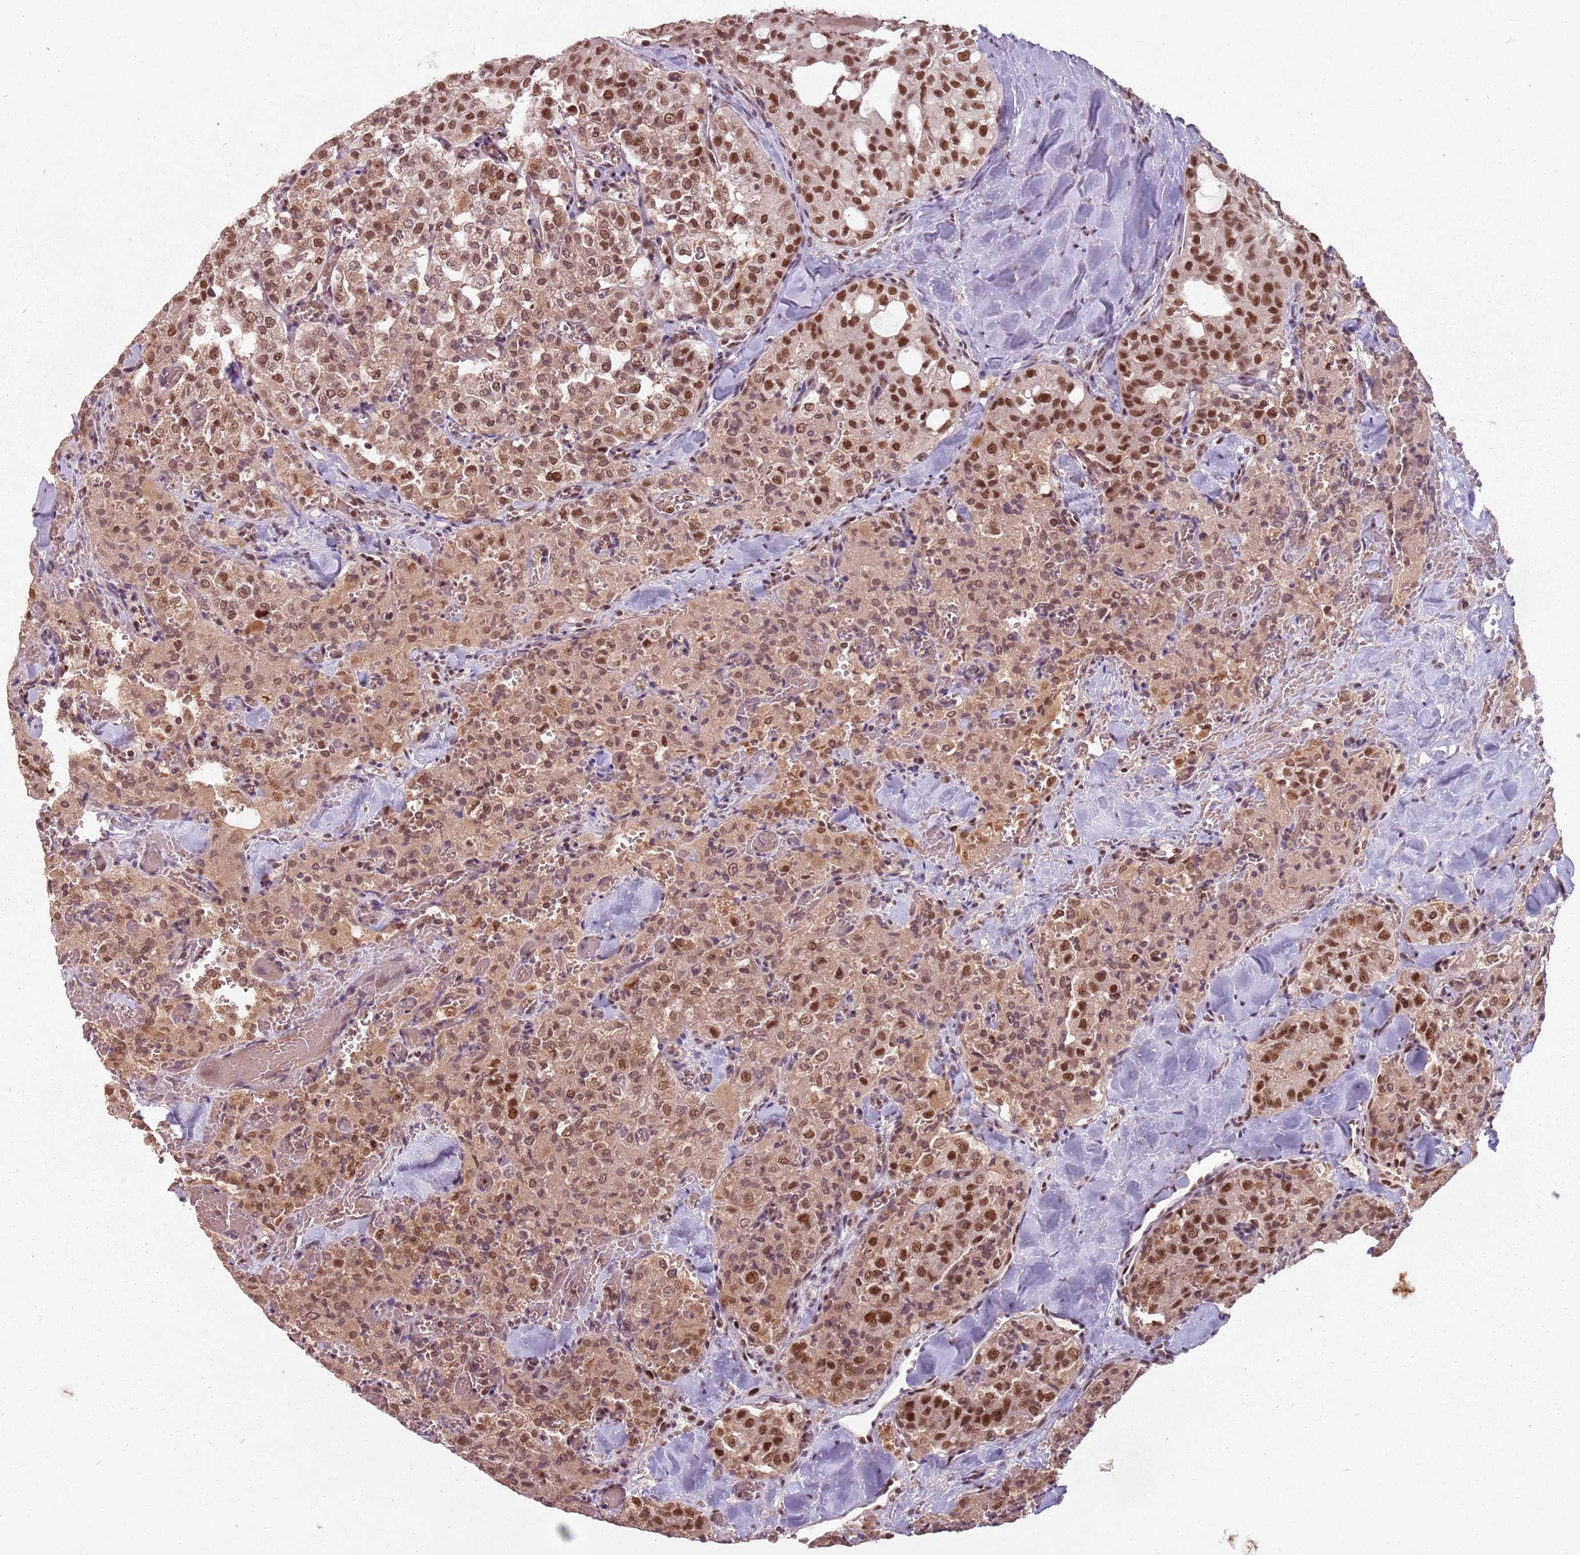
{"staining": {"intensity": "strong", "quantity": ">75%", "location": "nuclear"}, "tissue": "thyroid cancer", "cell_type": "Tumor cells", "image_type": "cancer", "snomed": [{"axis": "morphology", "description": "Follicular adenoma carcinoma, NOS"}, {"axis": "topography", "description": "Thyroid gland"}], "caption": "Tumor cells show high levels of strong nuclear staining in about >75% of cells in follicular adenoma carcinoma (thyroid). (brown staining indicates protein expression, while blue staining denotes nuclei).", "gene": "NCBP1", "patient": {"sex": "male", "age": 75}}